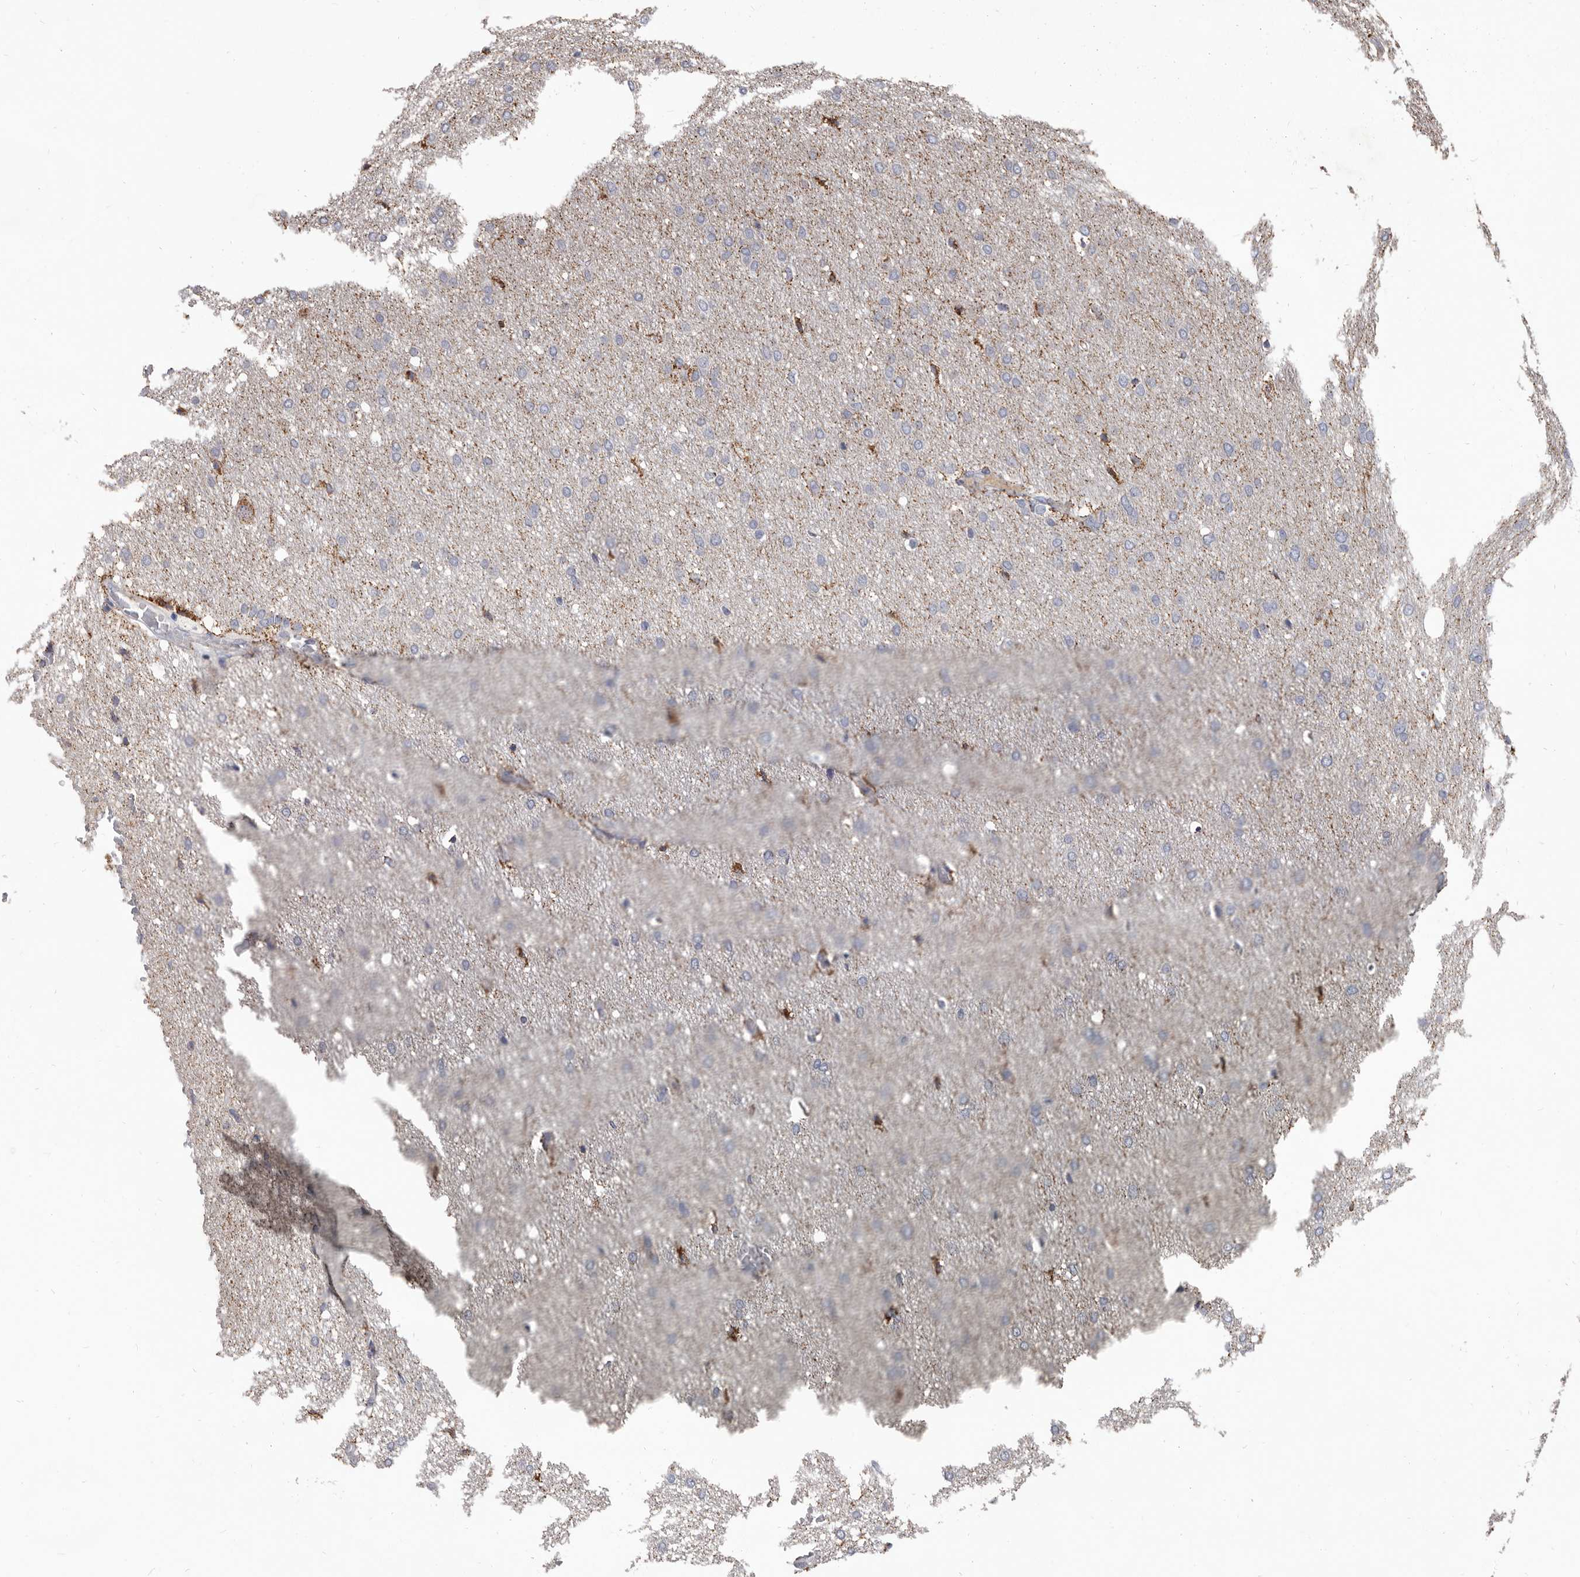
{"staining": {"intensity": "negative", "quantity": "none", "location": "none"}, "tissue": "glioma", "cell_type": "Tumor cells", "image_type": "cancer", "snomed": [{"axis": "morphology", "description": "Glioma, malignant, Low grade"}, {"axis": "topography", "description": "Brain"}], "caption": "This is a photomicrograph of IHC staining of glioma, which shows no staining in tumor cells.", "gene": "ALDH5A1", "patient": {"sex": "female", "age": 37}}